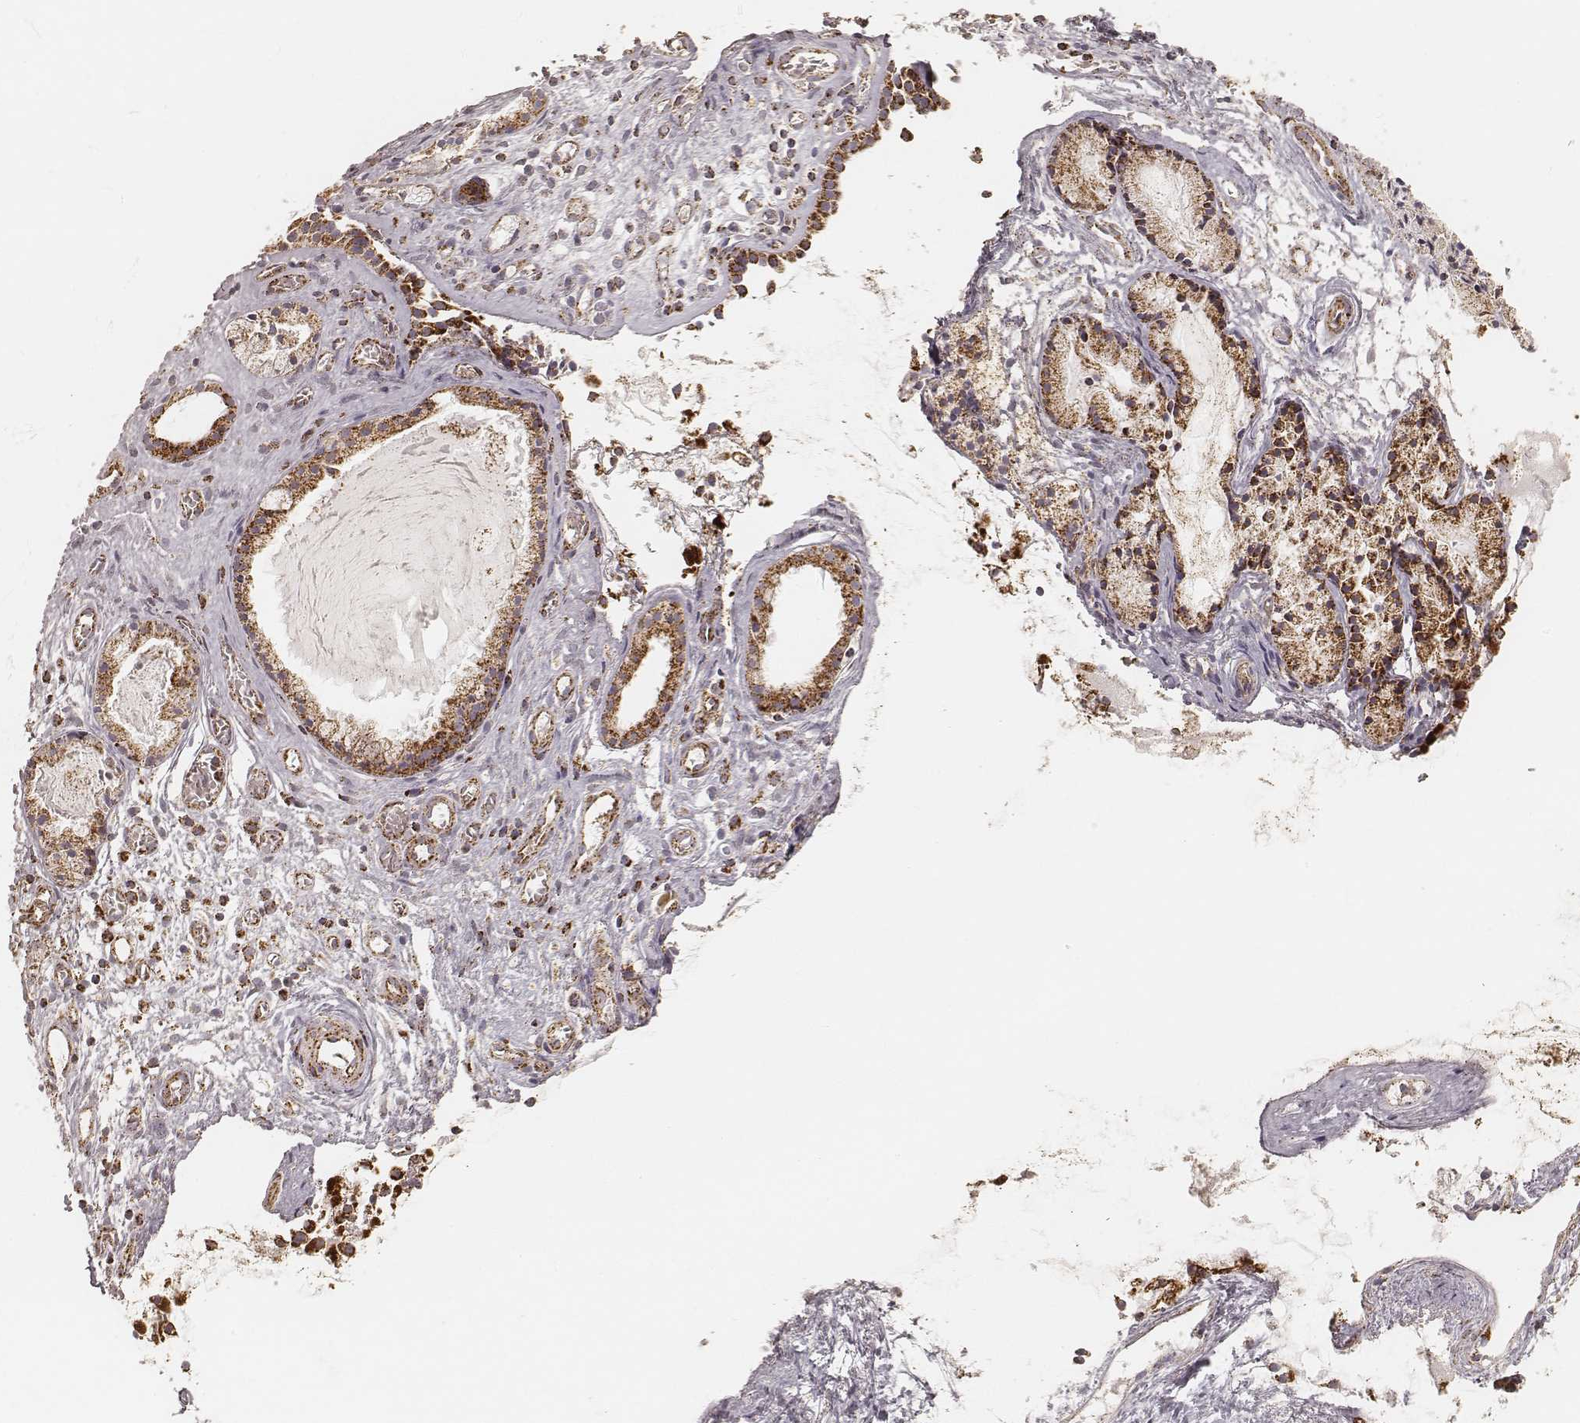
{"staining": {"intensity": "strong", "quantity": ">75%", "location": "cytoplasmic/membranous"}, "tissue": "nasopharynx", "cell_type": "Respiratory epithelial cells", "image_type": "normal", "snomed": [{"axis": "morphology", "description": "Normal tissue, NOS"}, {"axis": "topography", "description": "Nasopharynx"}], "caption": "Approximately >75% of respiratory epithelial cells in unremarkable human nasopharynx demonstrate strong cytoplasmic/membranous protein staining as visualized by brown immunohistochemical staining.", "gene": "CS", "patient": {"sex": "male", "age": 31}}